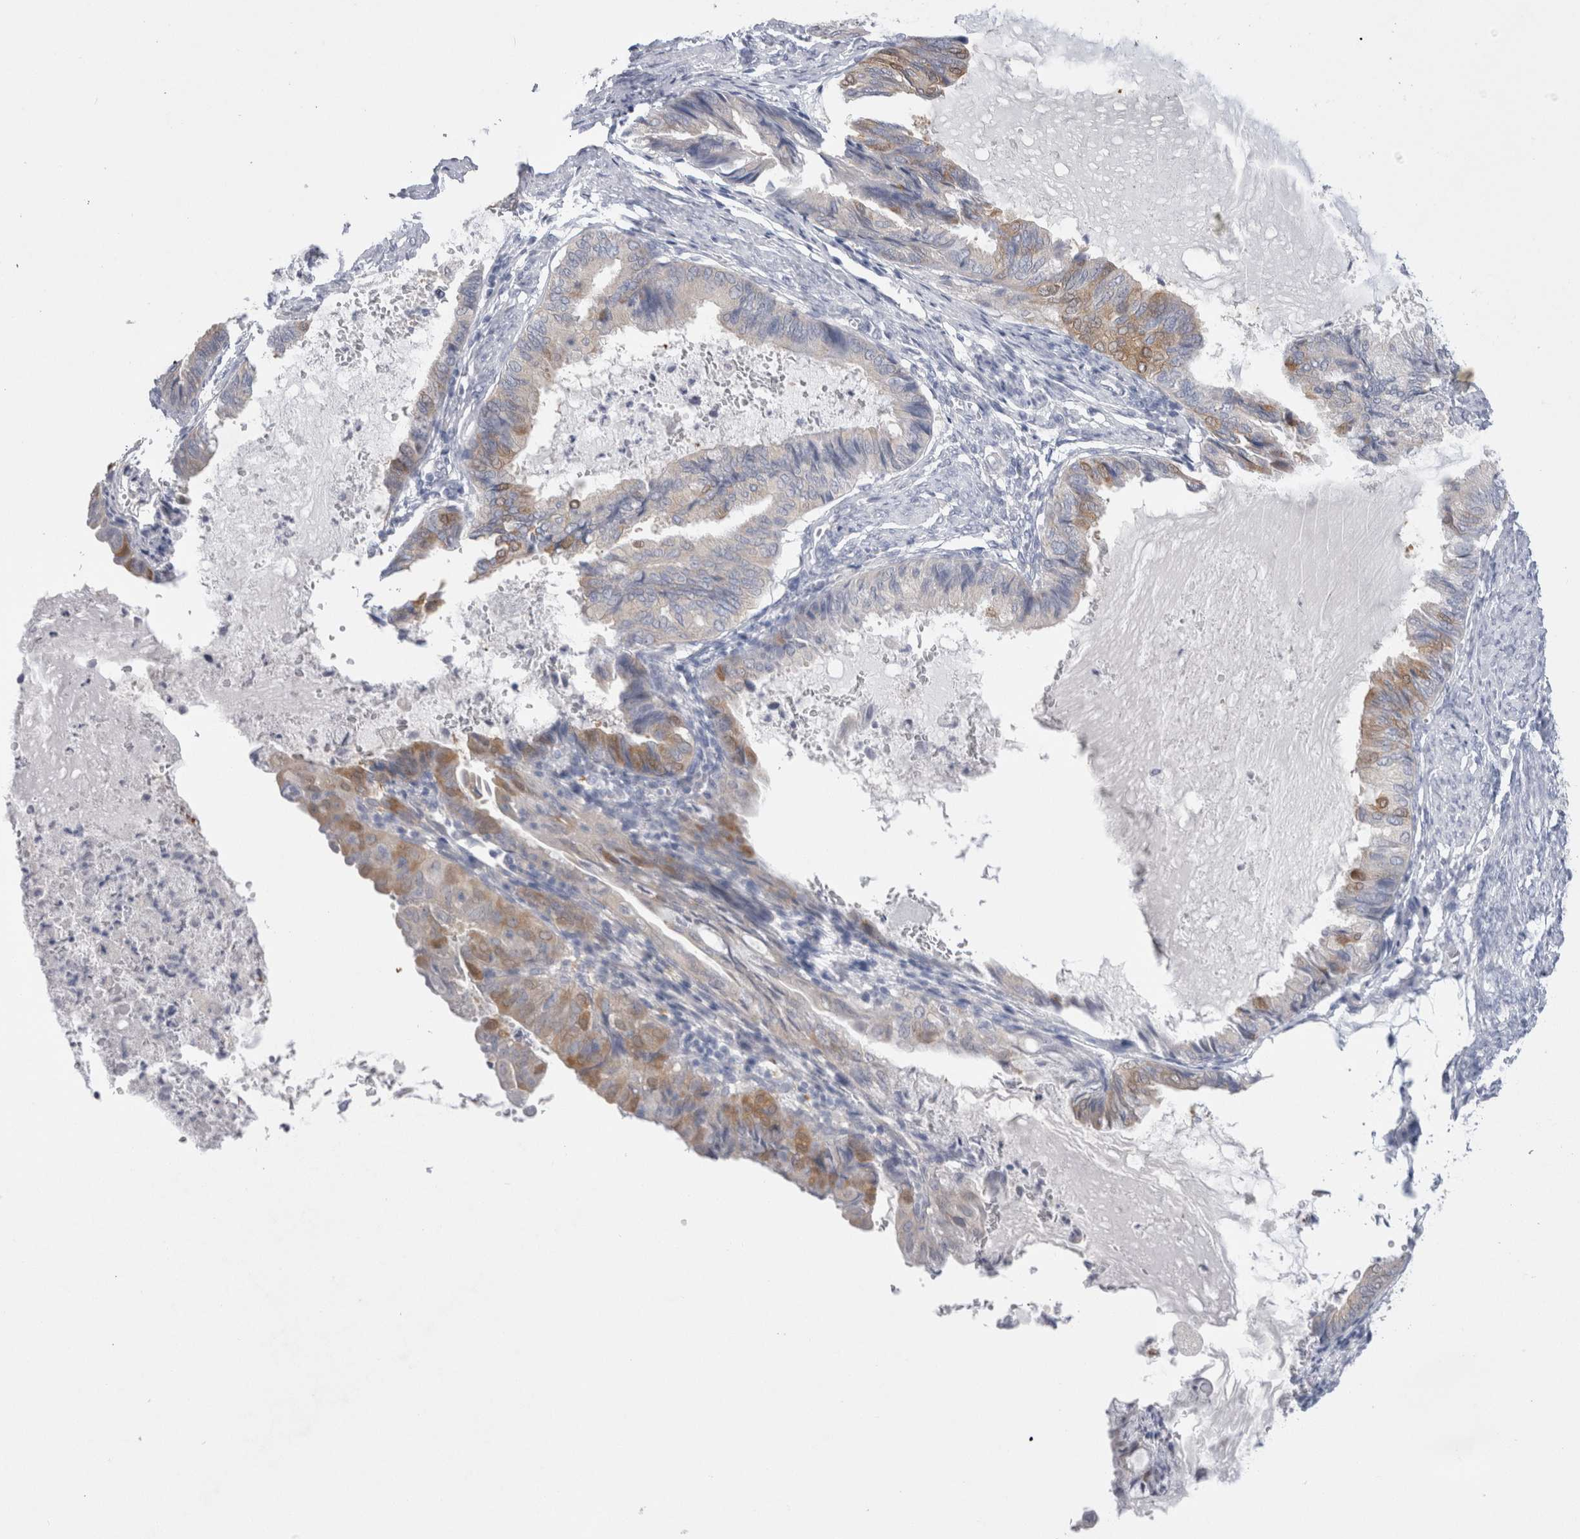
{"staining": {"intensity": "moderate", "quantity": "<25%", "location": "cytoplasmic/membranous"}, "tissue": "endometrial cancer", "cell_type": "Tumor cells", "image_type": "cancer", "snomed": [{"axis": "morphology", "description": "Adenocarcinoma, NOS"}, {"axis": "topography", "description": "Endometrium"}], "caption": "IHC micrograph of endometrial adenocarcinoma stained for a protein (brown), which reveals low levels of moderate cytoplasmic/membranous staining in approximately <25% of tumor cells.", "gene": "WIPF2", "patient": {"sex": "female", "age": 86}}